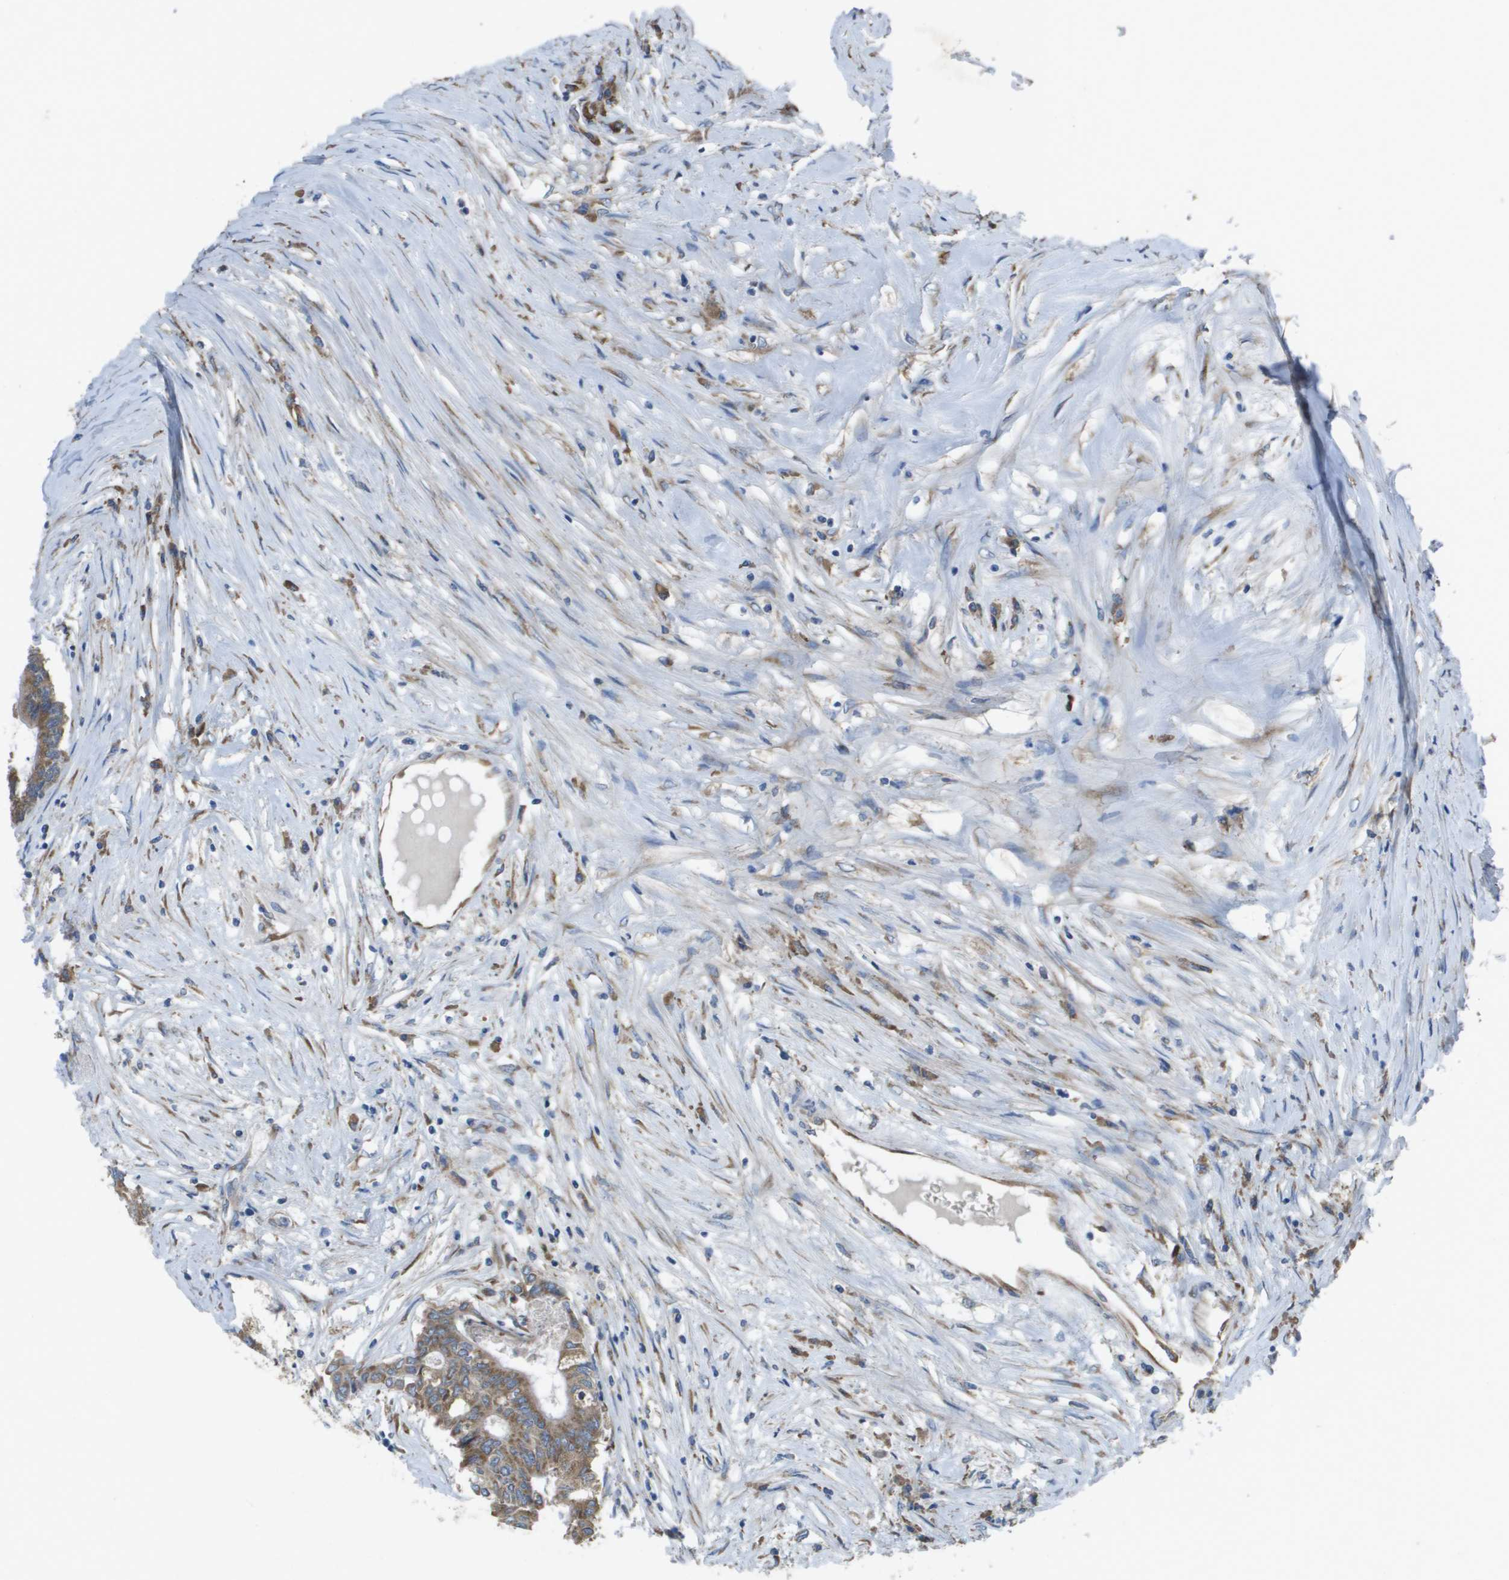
{"staining": {"intensity": "moderate", "quantity": ">75%", "location": "cytoplasmic/membranous"}, "tissue": "colorectal cancer", "cell_type": "Tumor cells", "image_type": "cancer", "snomed": [{"axis": "morphology", "description": "Adenocarcinoma, NOS"}, {"axis": "topography", "description": "Rectum"}], "caption": "This is an image of IHC staining of colorectal cancer (adenocarcinoma), which shows moderate staining in the cytoplasmic/membranous of tumor cells.", "gene": "CLCN2", "patient": {"sex": "male", "age": 63}}